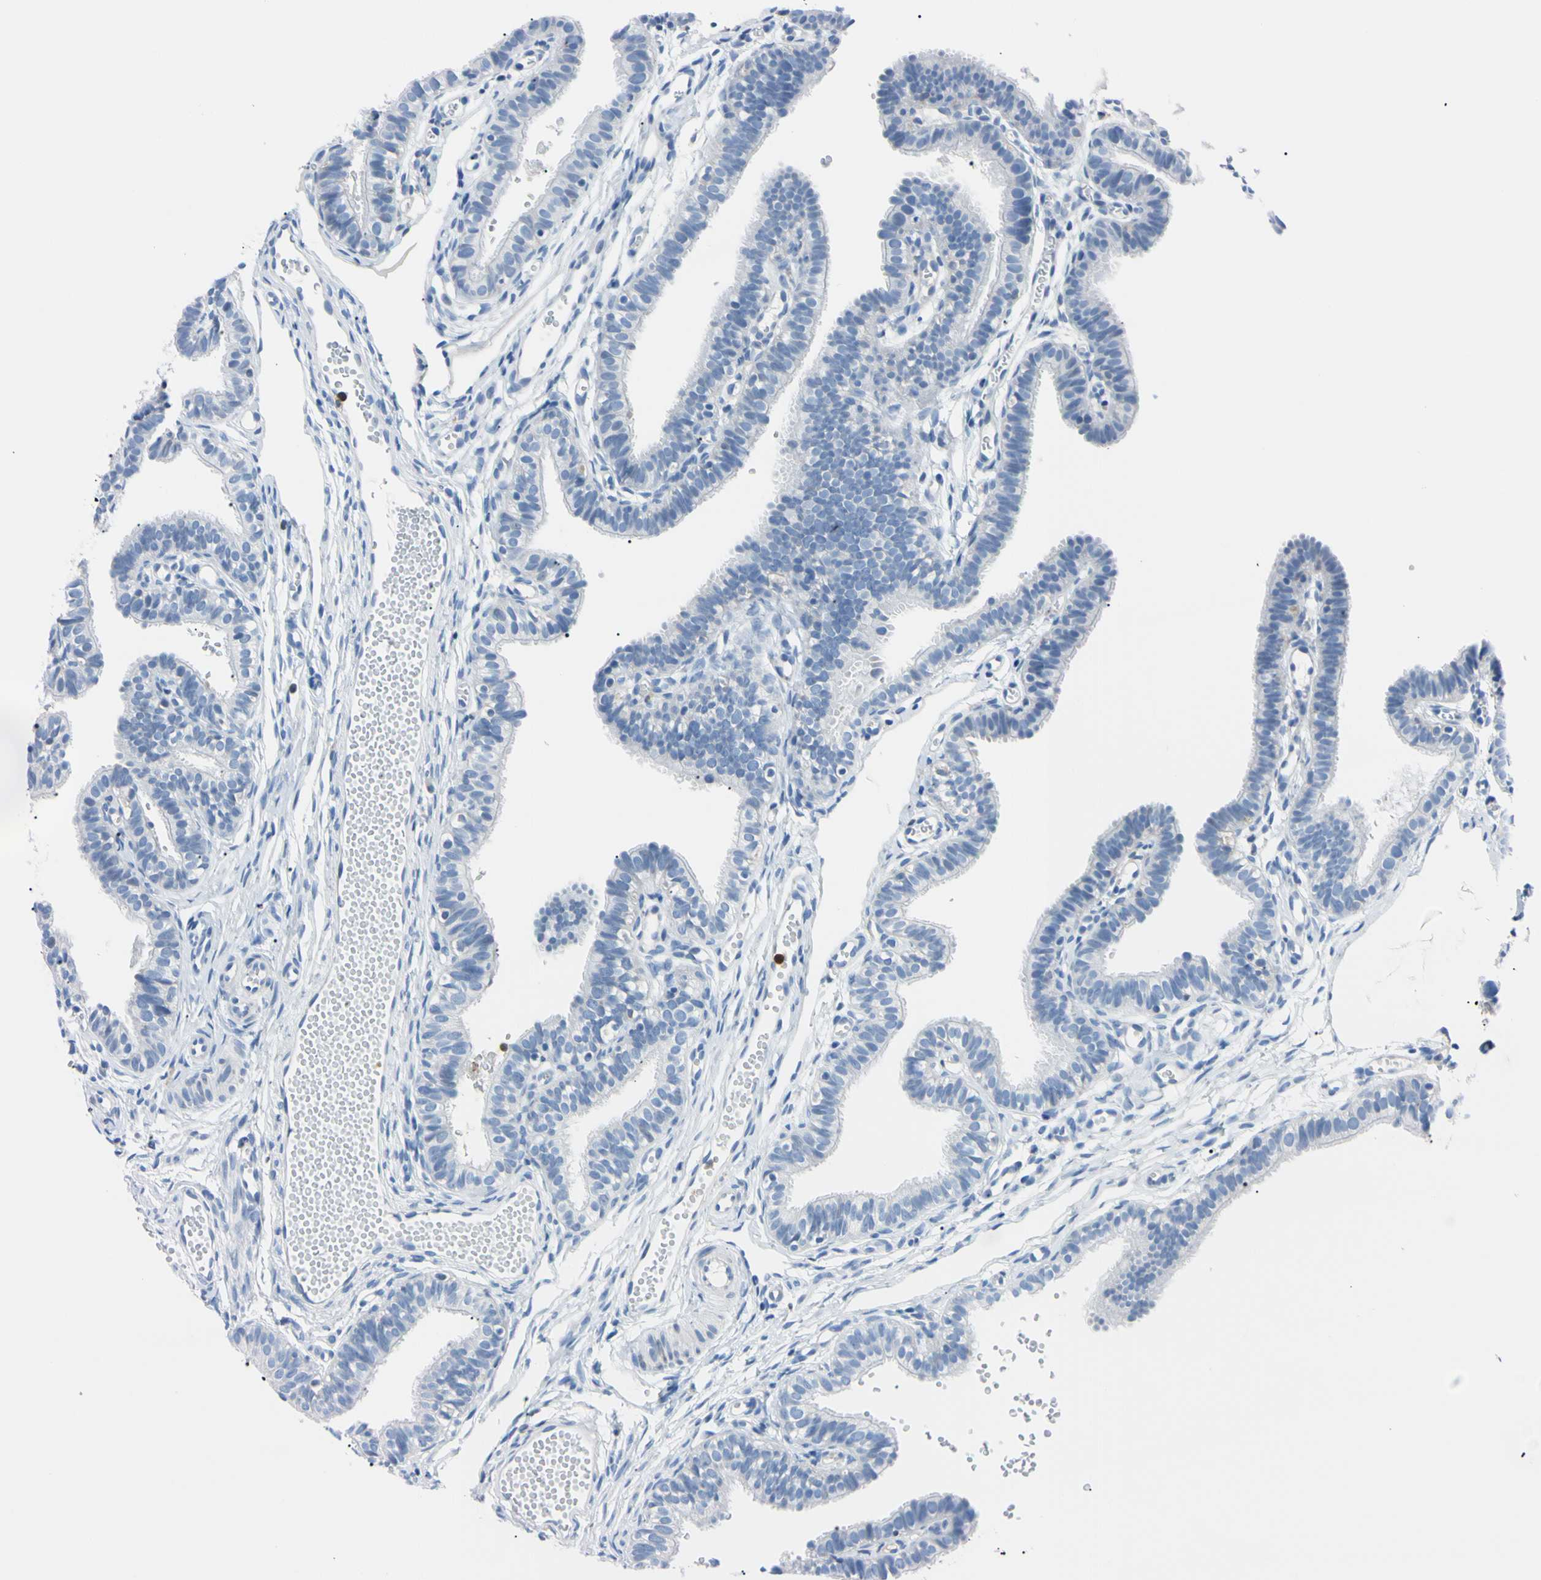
{"staining": {"intensity": "negative", "quantity": "none", "location": "none"}, "tissue": "fallopian tube", "cell_type": "Glandular cells", "image_type": "normal", "snomed": [{"axis": "morphology", "description": "Normal tissue, NOS"}, {"axis": "topography", "description": "Fallopian tube"}, {"axis": "topography", "description": "Placenta"}], "caption": "Immunohistochemistry image of unremarkable fallopian tube stained for a protein (brown), which reveals no positivity in glandular cells.", "gene": "NCF4", "patient": {"sex": "female", "age": 34}}